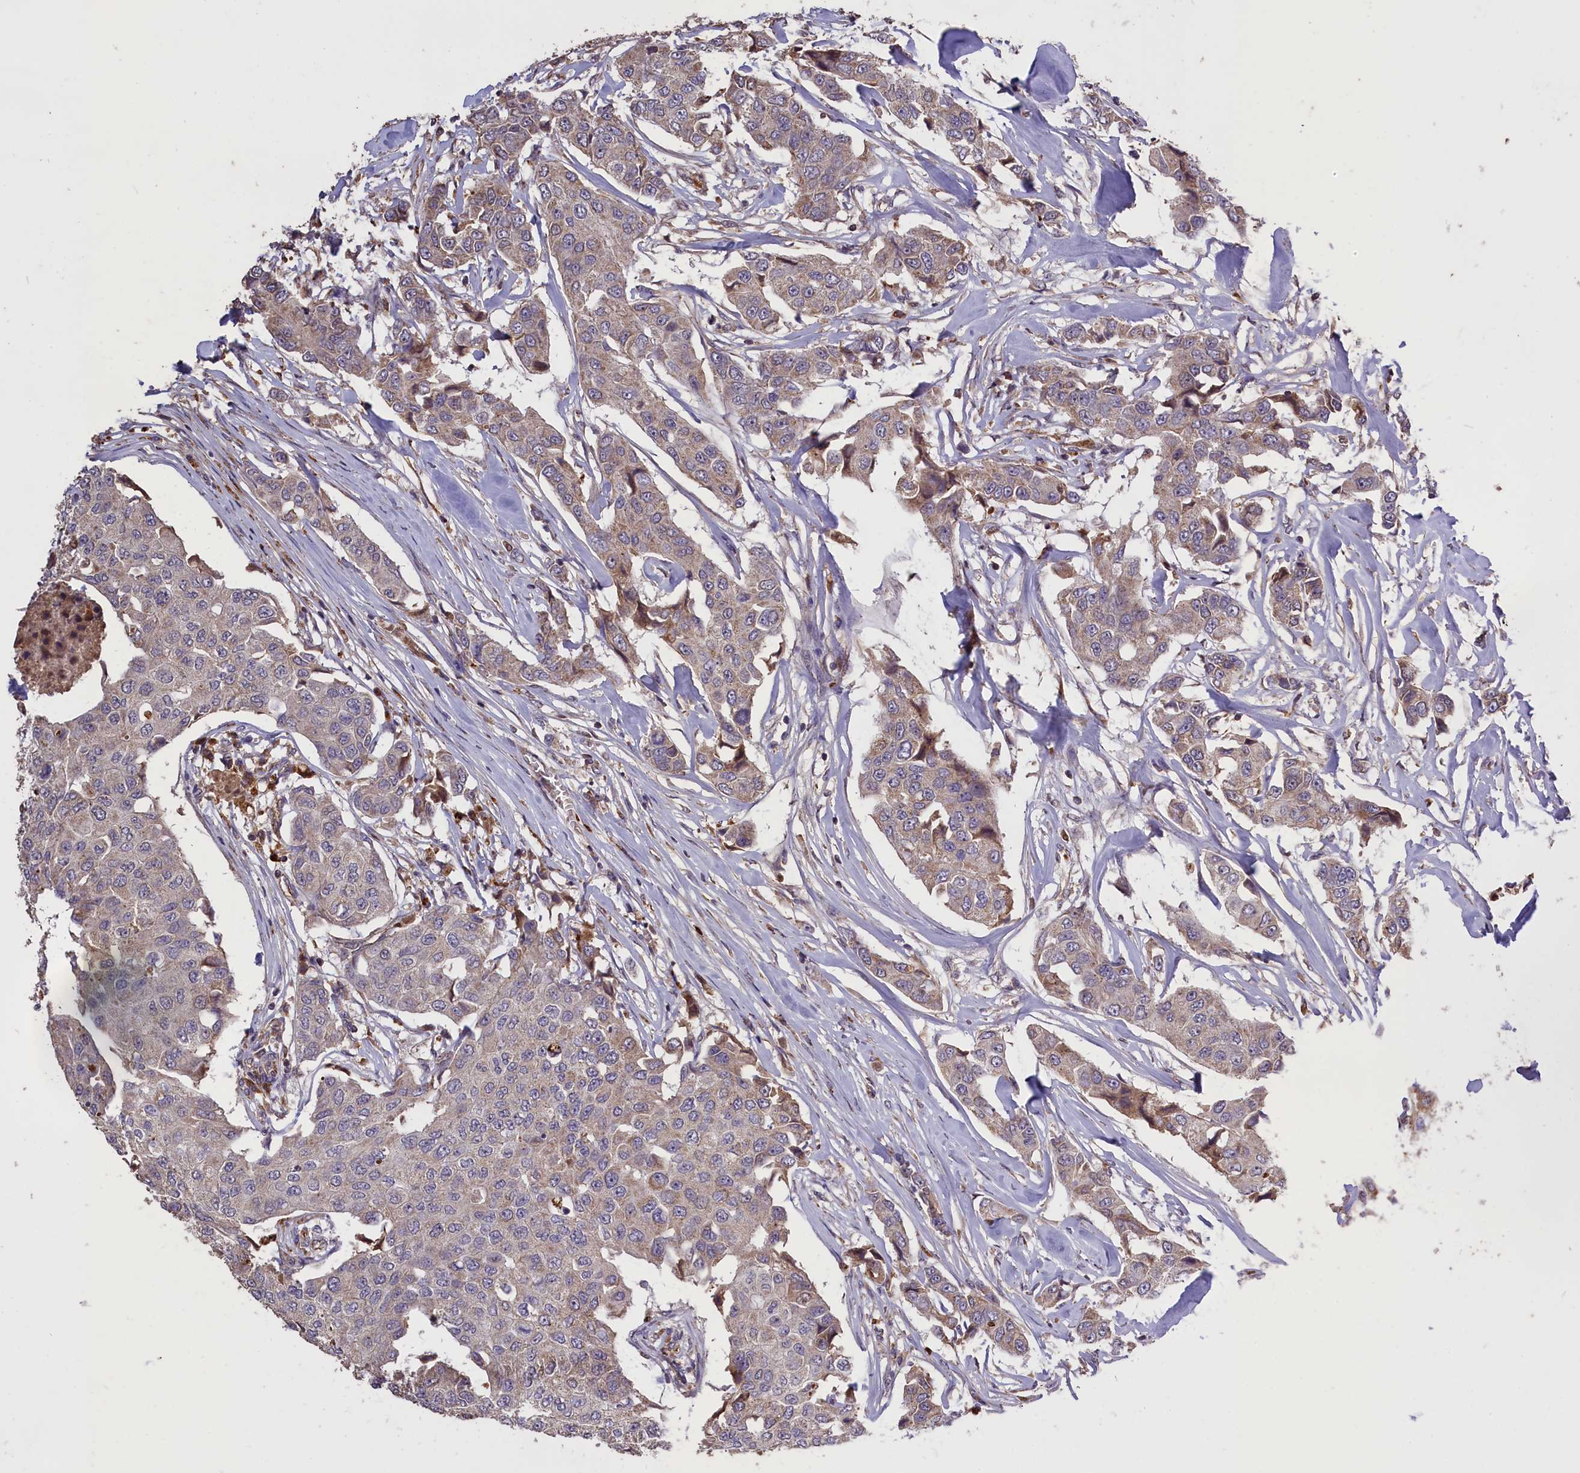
{"staining": {"intensity": "negative", "quantity": "none", "location": "none"}, "tissue": "breast cancer", "cell_type": "Tumor cells", "image_type": "cancer", "snomed": [{"axis": "morphology", "description": "Duct carcinoma"}, {"axis": "topography", "description": "Breast"}], "caption": "IHC photomicrograph of breast intraductal carcinoma stained for a protein (brown), which demonstrates no positivity in tumor cells.", "gene": "CLRN2", "patient": {"sex": "female", "age": 80}}